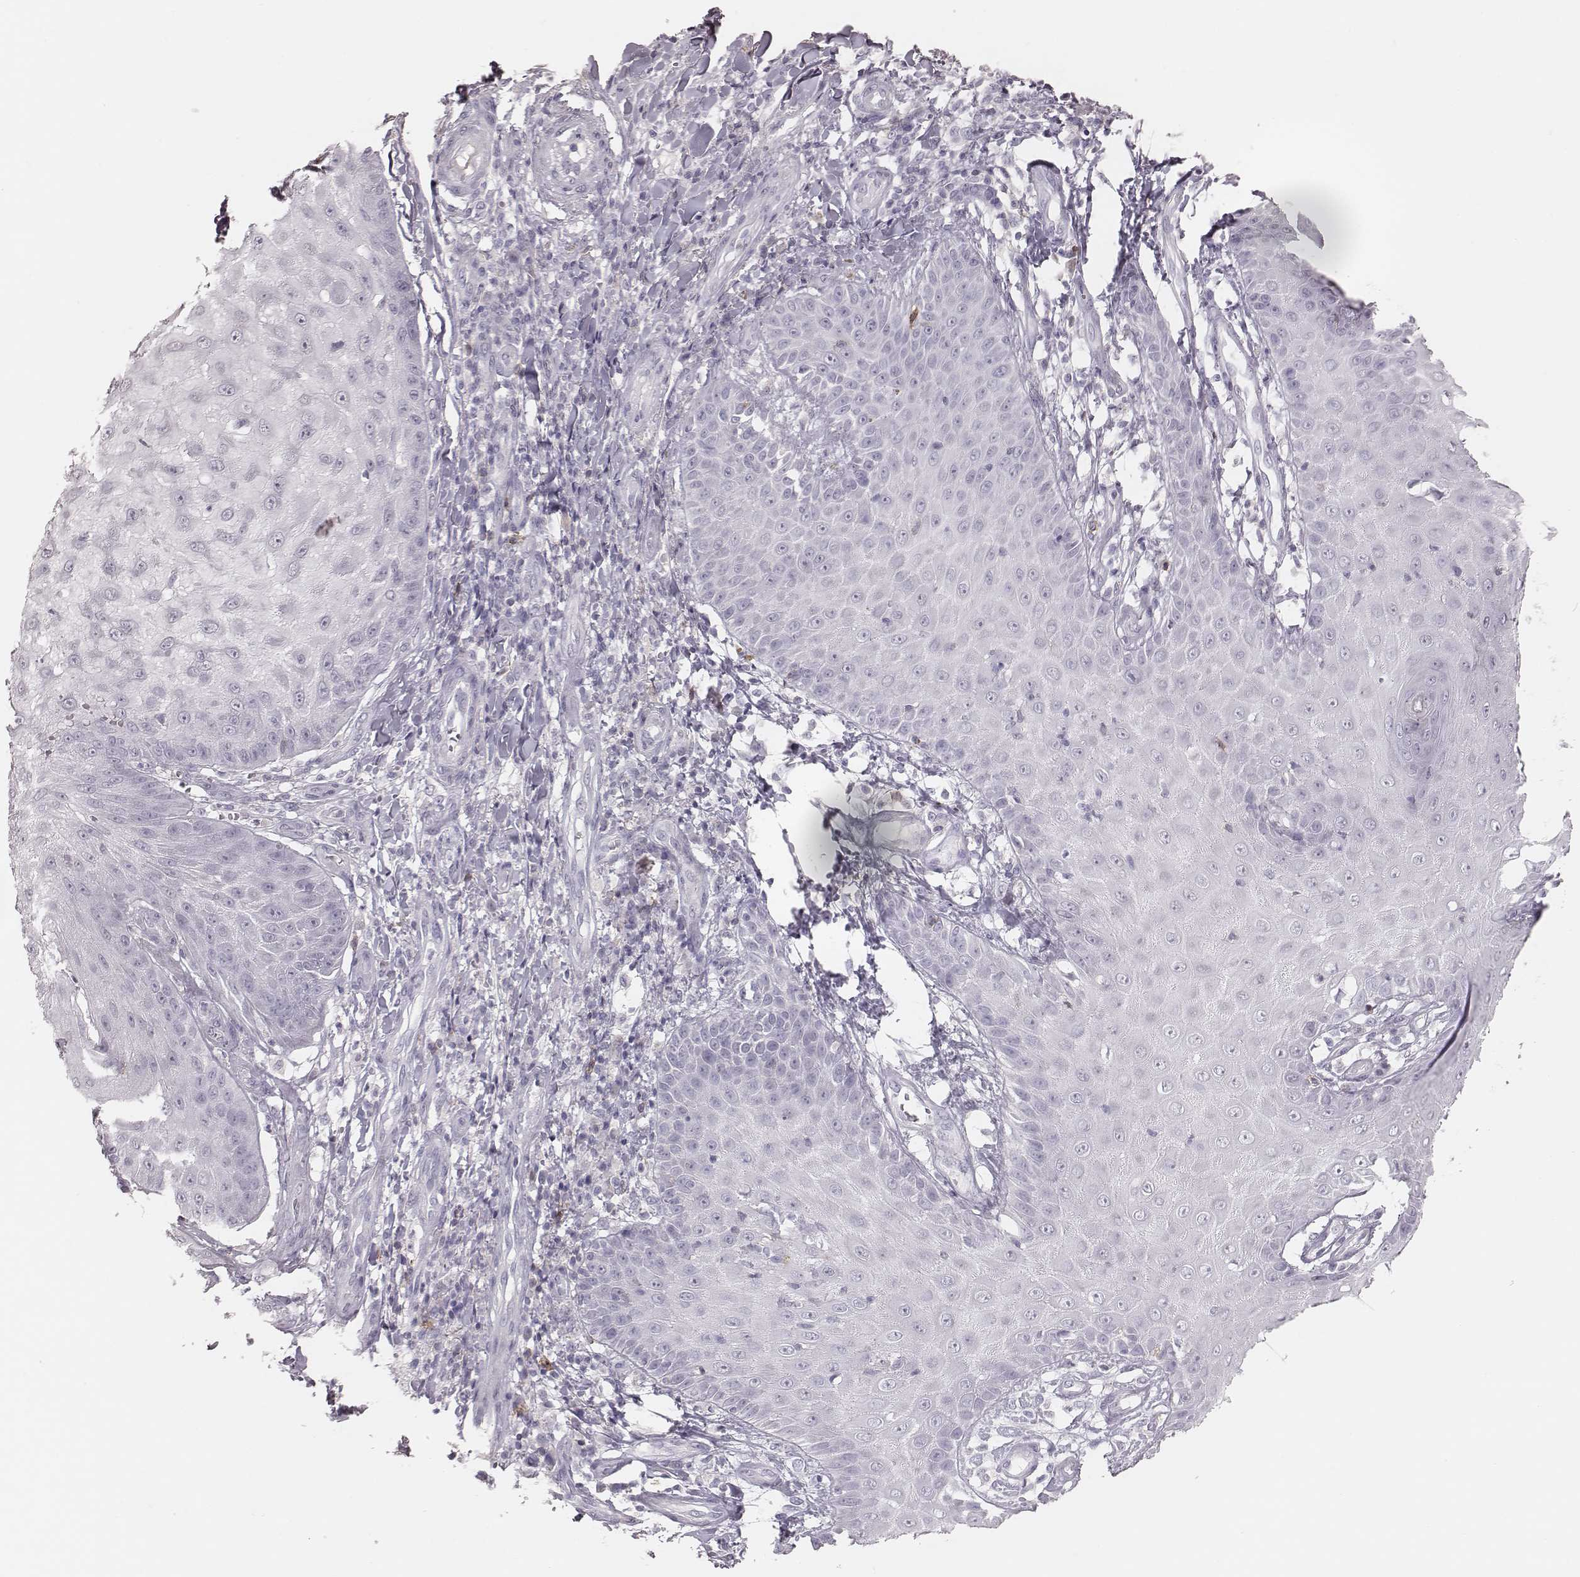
{"staining": {"intensity": "negative", "quantity": "none", "location": "none"}, "tissue": "skin cancer", "cell_type": "Tumor cells", "image_type": "cancer", "snomed": [{"axis": "morphology", "description": "Squamous cell carcinoma, NOS"}, {"axis": "topography", "description": "Skin"}], "caption": "The immunohistochemistry micrograph has no significant positivity in tumor cells of skin squamous cell carcinoma tissue. The staining was performed using DAB to visualize the protein expression in brown, while the nuclei were stained in blue with hematoxylin (Magnification: 20x).", "gene": "PDCD1", "patient": {"sex": "male", "age": 70}}